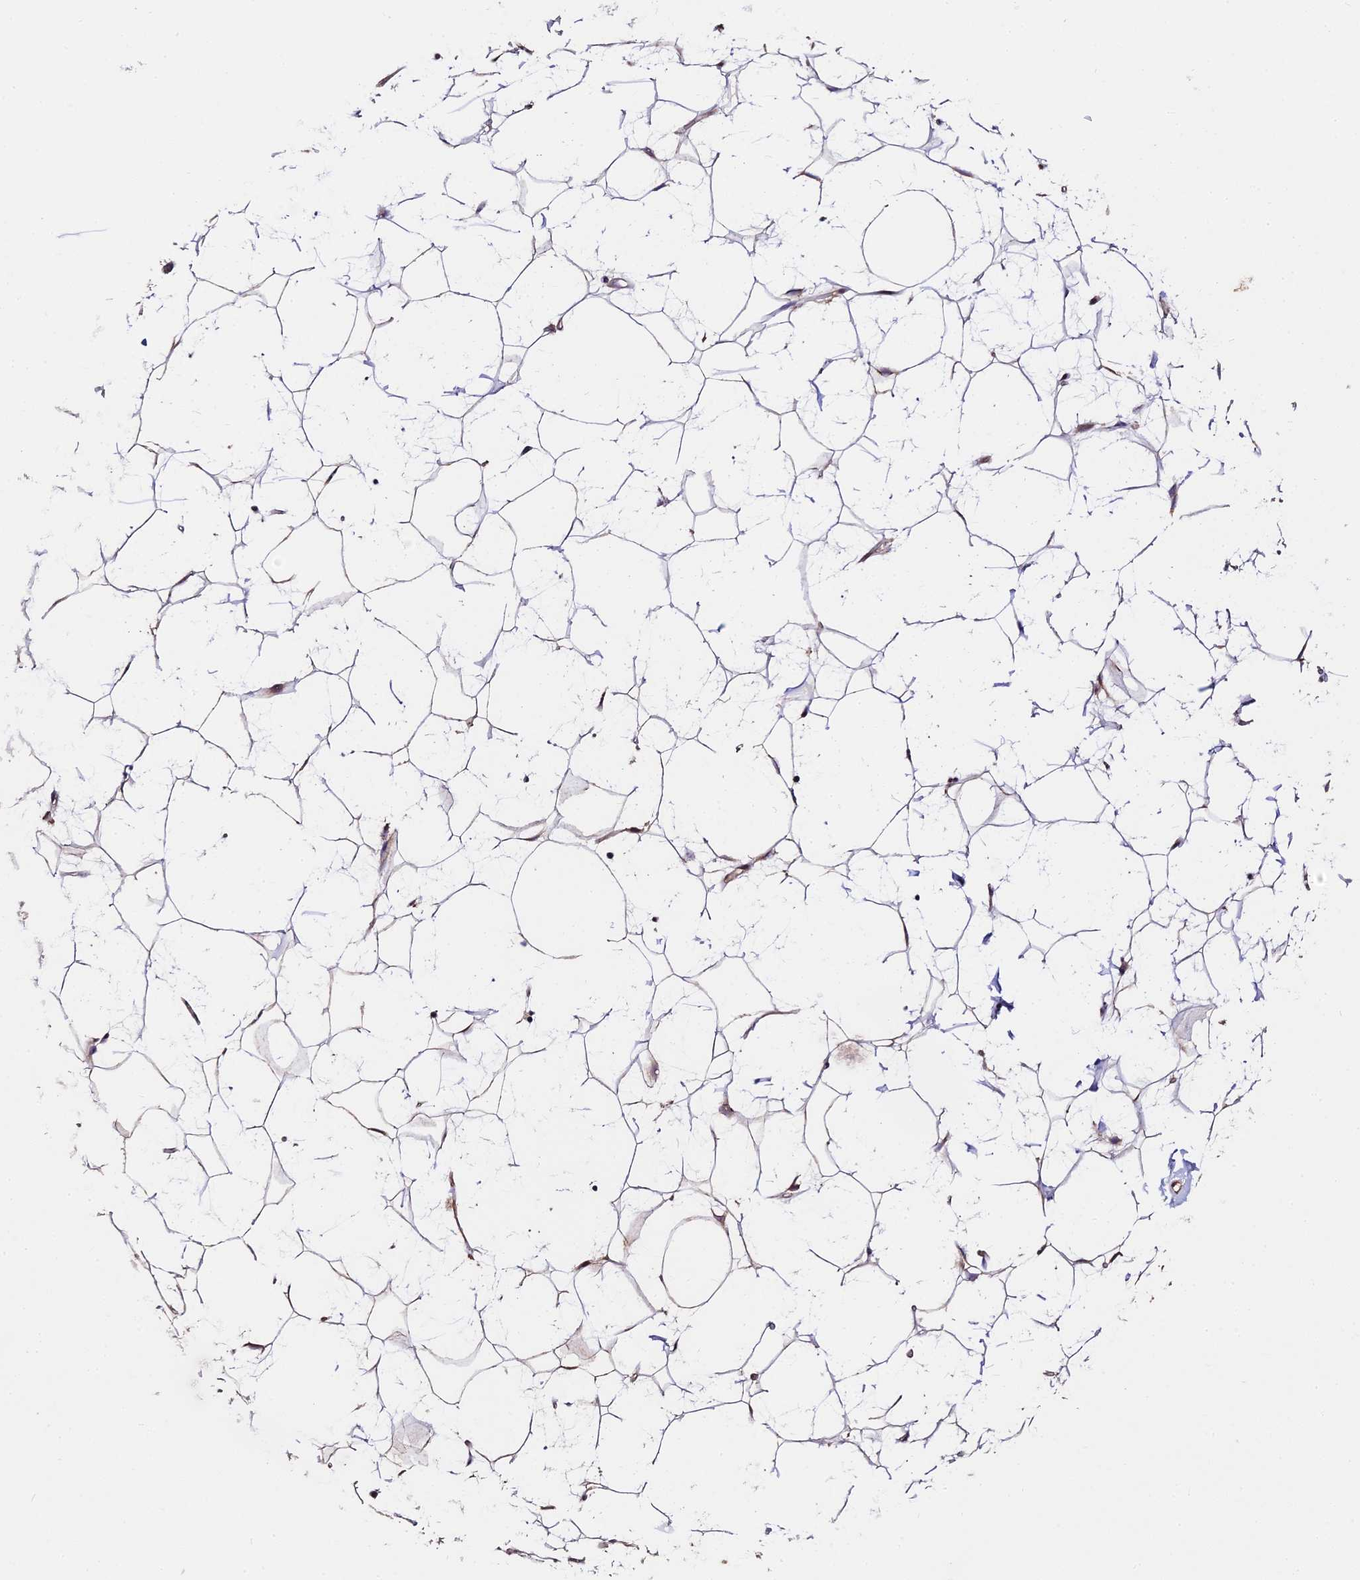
{"staining": {"intensity": "weak", "quantity": ">75%", "location": "cytoplasmic/membranous"}, "tissue": "adipose tissue", "cell_type": "Adipocytes", "image_type": "normal", "snomed": [{"axis": "morphology", "description": "Normal tissue, NOS"}, {"axis": "topography", "description": "Breast"}], "caption": "A histopathology image showing weak cytoplasmic/membranous staining in approximately >75% of adipocytes in normal adipose tissue, as visualized by brown immunohistochemical staining.", "gene": "C3orf20", "patient": {"sex": "female", "age": 26}}